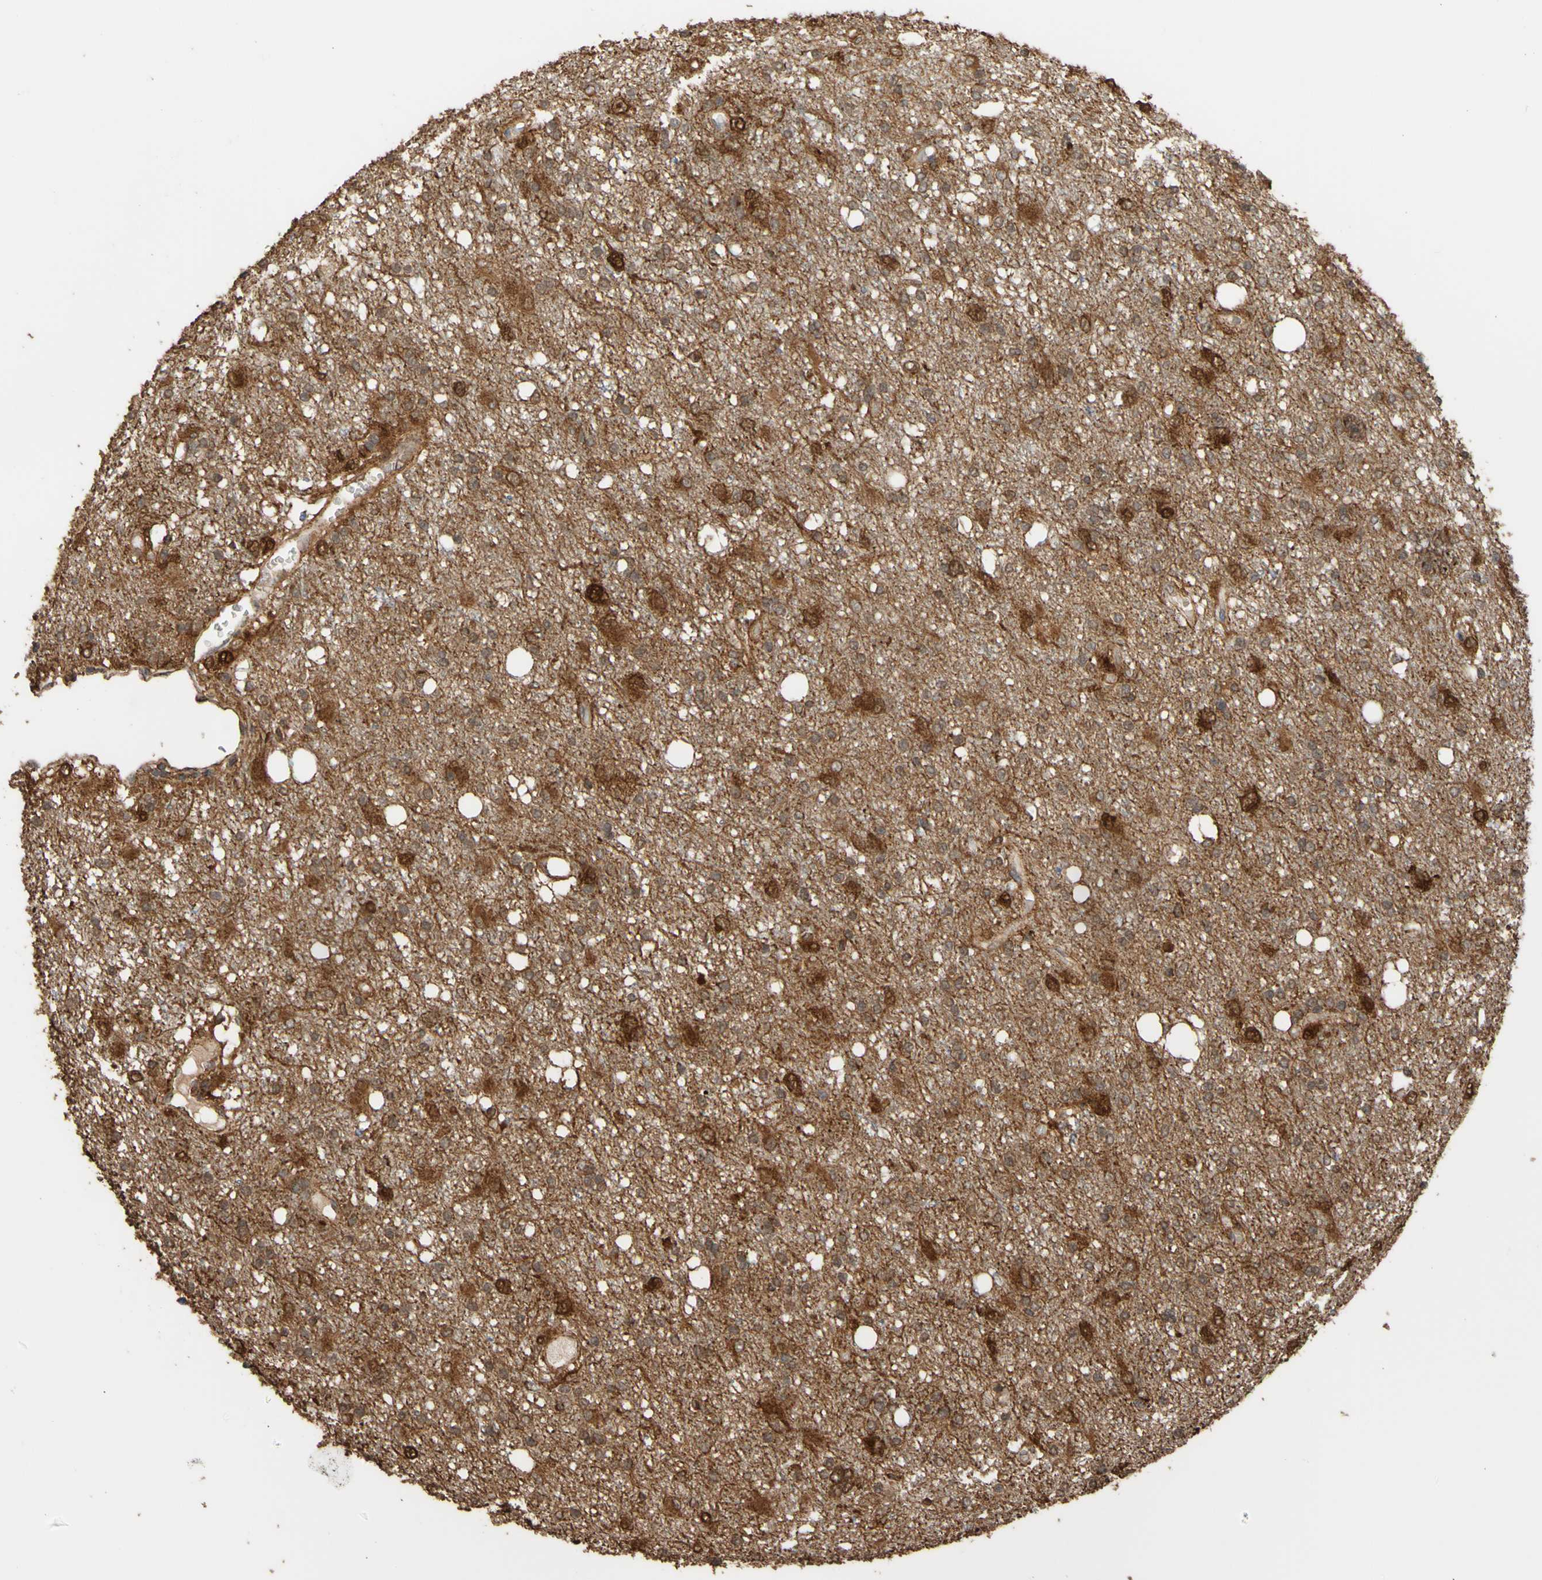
{"staining": {"intensity": "moderate", "quantity": ">75%", "location": "cytoplasmic/membranous"}, "tissue": "glioma", "cell_type": "Tumor cells", "image_type": "cancer", "snomed": [{"axis": "morphology", "description": "Glioma, malignant, High grade"}, {"axis": "topography", "description": "Brain"}], "caption": "Moderate cytoplasmic/membranous protein staining is identified in approximately >75% of tumor cells in high-grade glioma (malignant).", "gene": "ALDH9A1", "patient": {"sex": "female", "age": 59}}